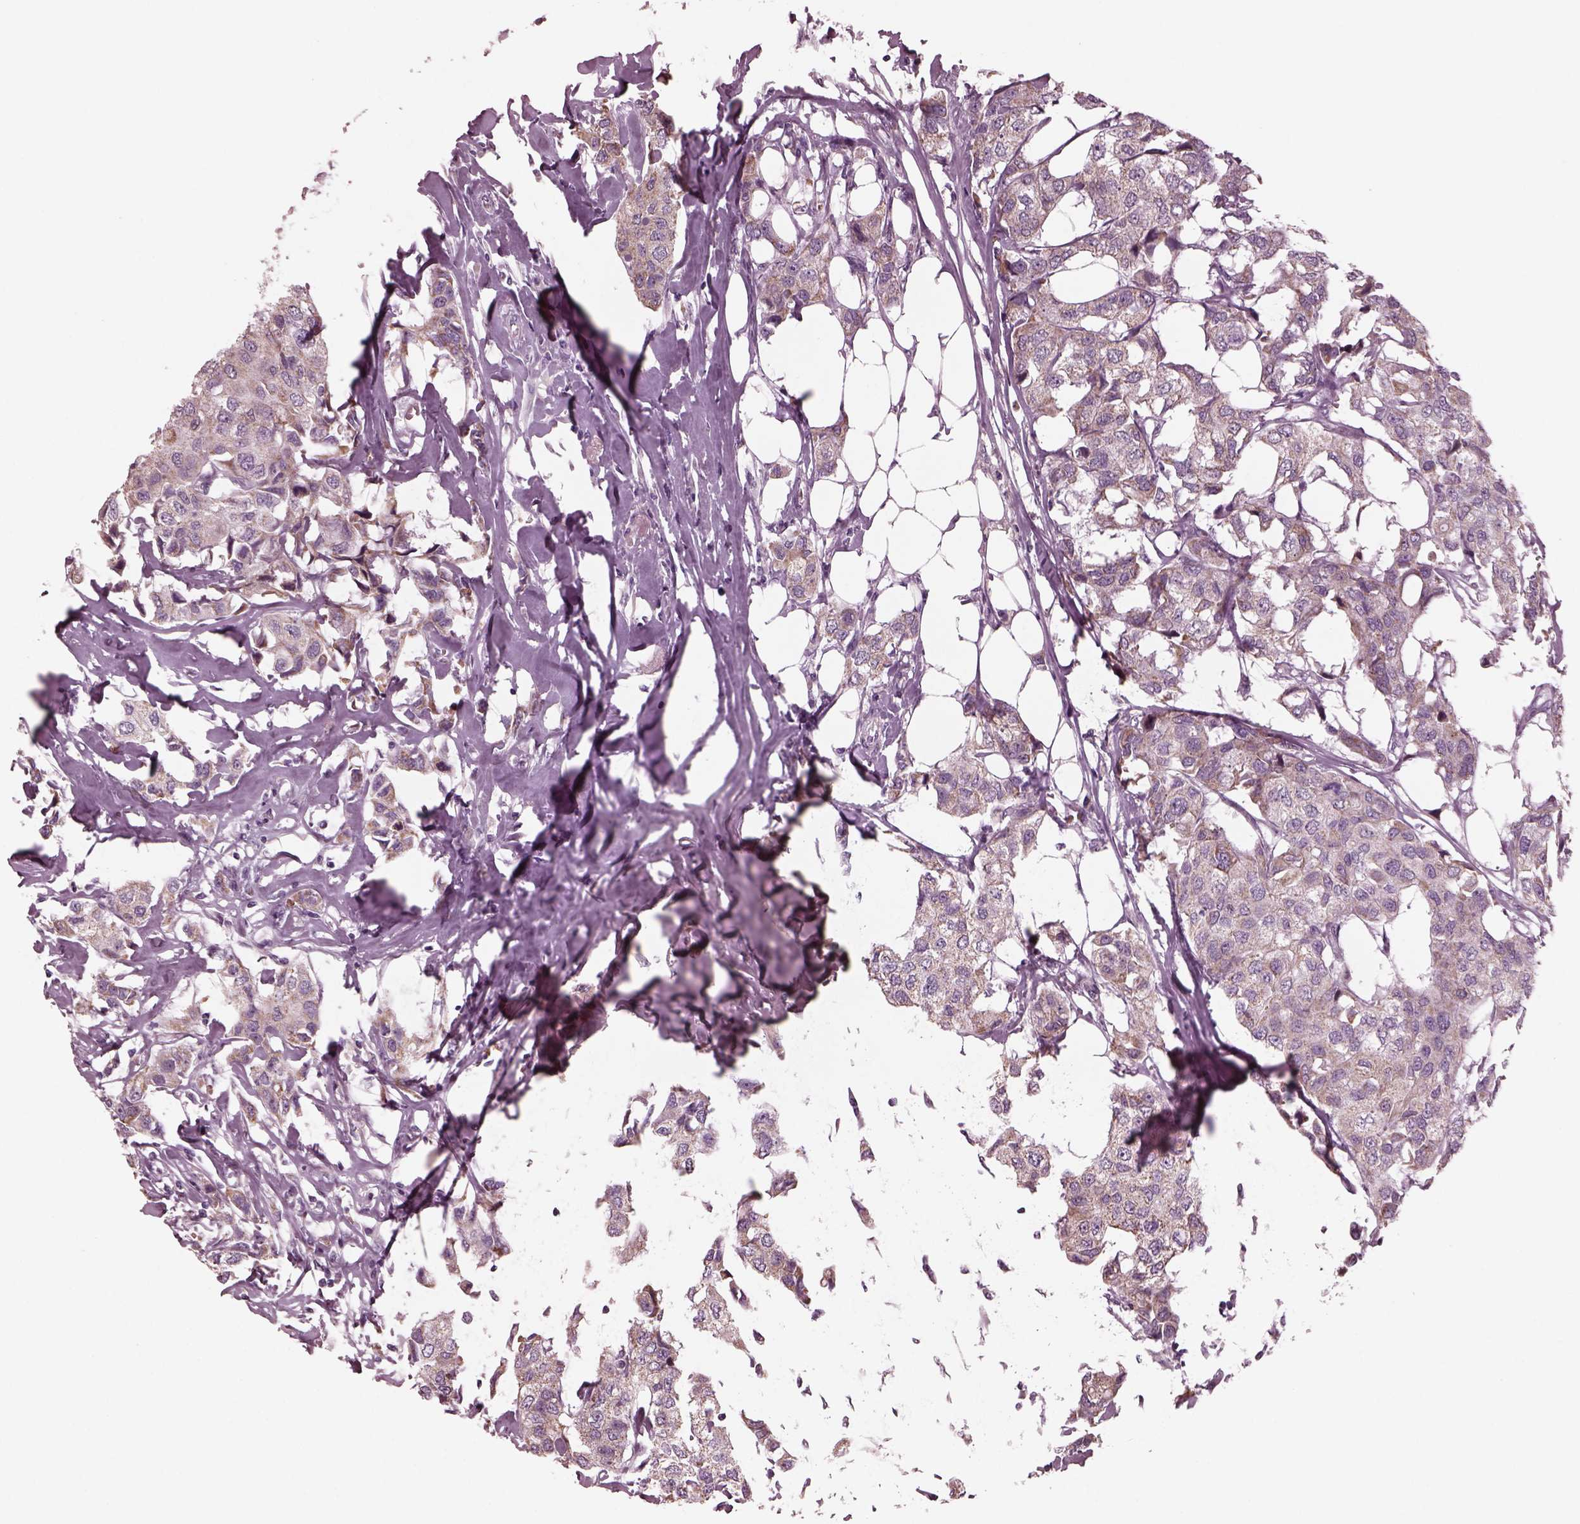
{"staining": {"intensity": "weak", "quantity": "25%-75%", "location": "cytoplasmic/membranous"}, "tissue": "breast cancer", "cell_type": "Tumor cells", "image_type": "cancer", "snomed": [{"axis": "morphology", "description": "Duct carcinoma"}, {"axis": "topography", "description": "Breast"}], "caption": "IHC of breast infiltrating ductal carcinoma displays low levels of weak cytoplasmic/membranous expression in about 25%-75% of tumor cells.", "gene": "CELSR3", "patient": {"sex": "female", "age": 80}}